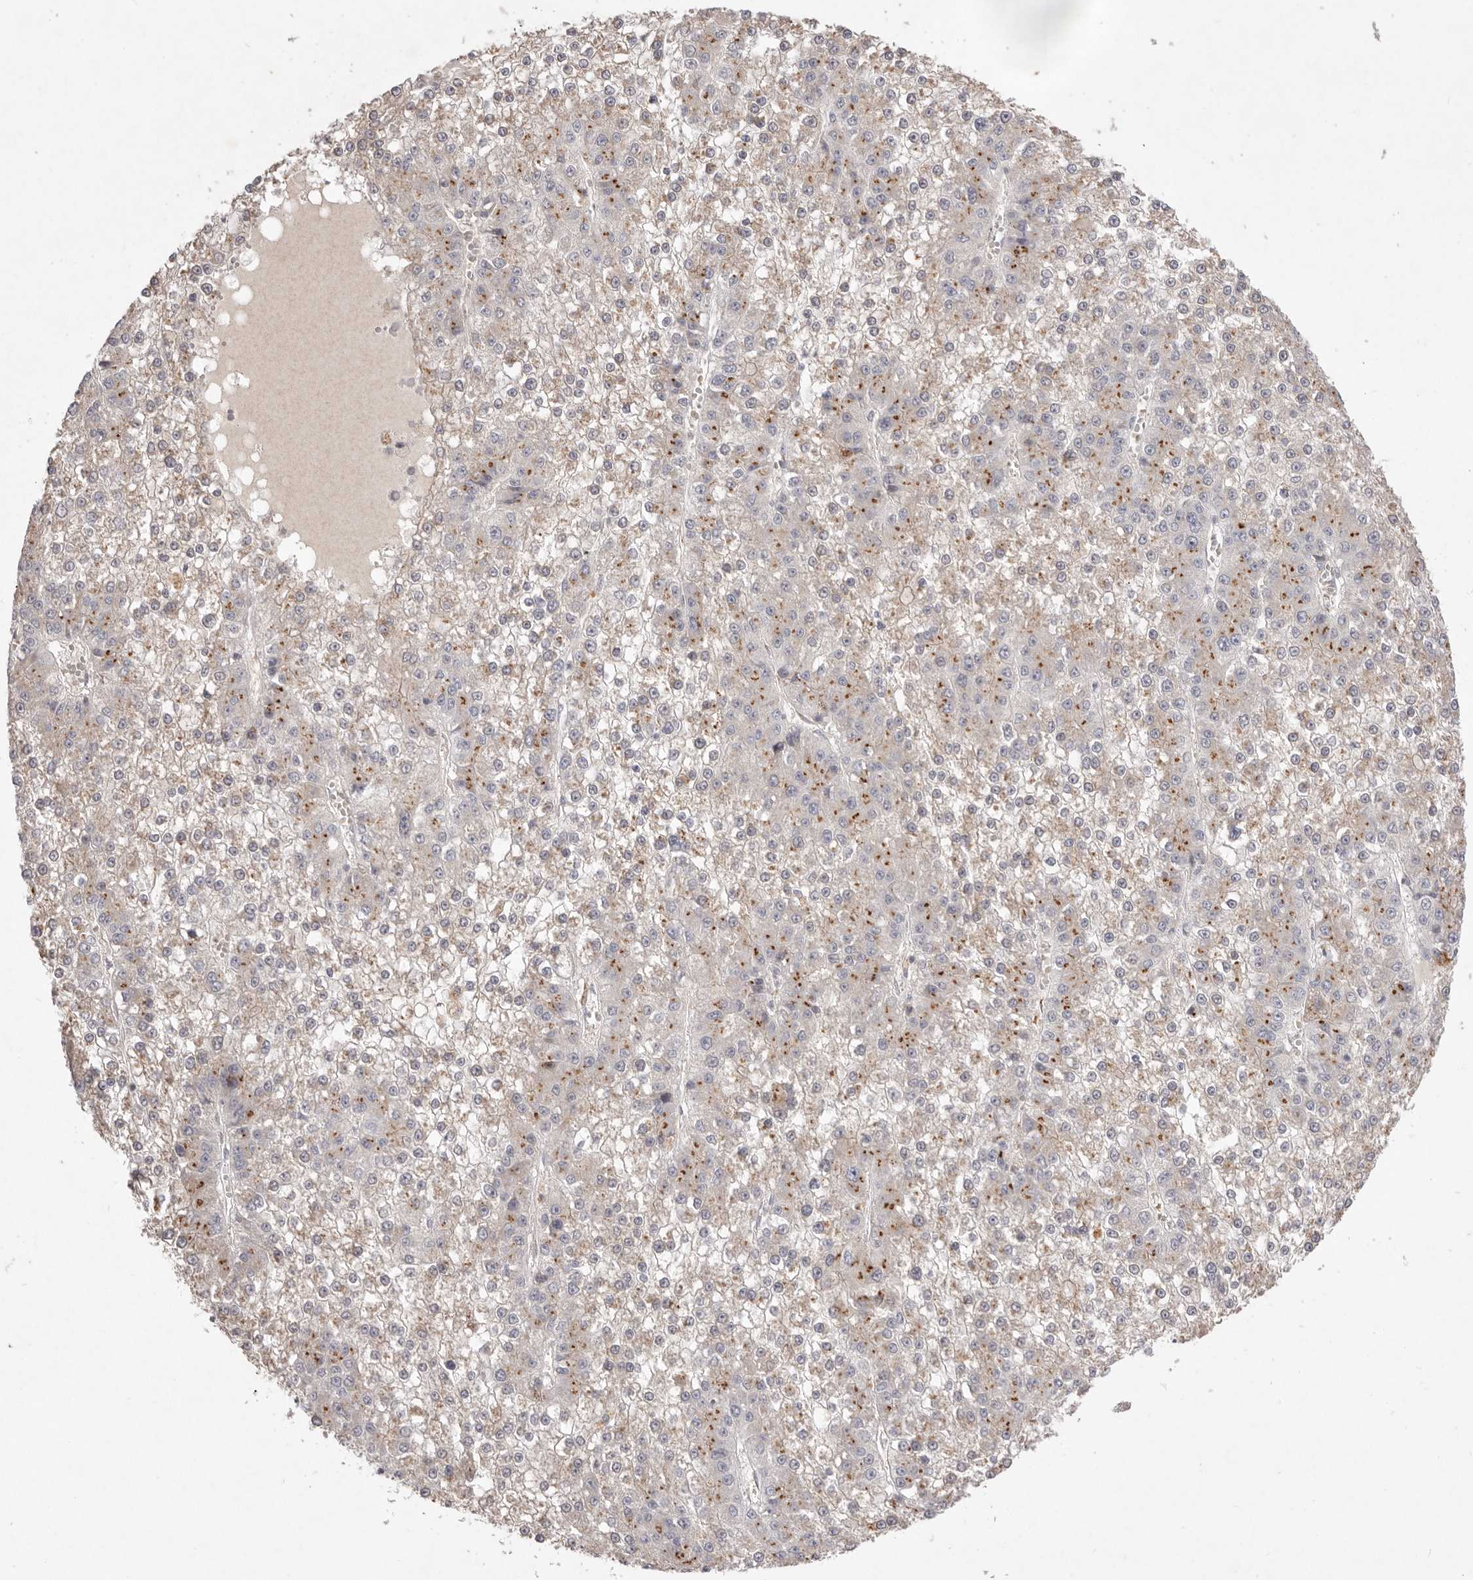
{"staining": {"intensity": "weak", "quantity": ">75%", "location": "cytoplasmic/membranous"}, "tissue": "liver cancer", "cell_type": "Tumor cells", "image_type": "cancer", "snomed": [{"axis": "morphology", "description": "Carcinoma, Hepatocellular, NOS"}, {"axis": "topography", "description": "Liver"}], "caption": "Liver hepatocellular carcinoma stained for a protein (brown) demonstrates weak cytoplasmic/membranous positive positivity in about >75% of tumor cells.", "gene": "USP24", "patient": {"sex": "female", "age": 73}}